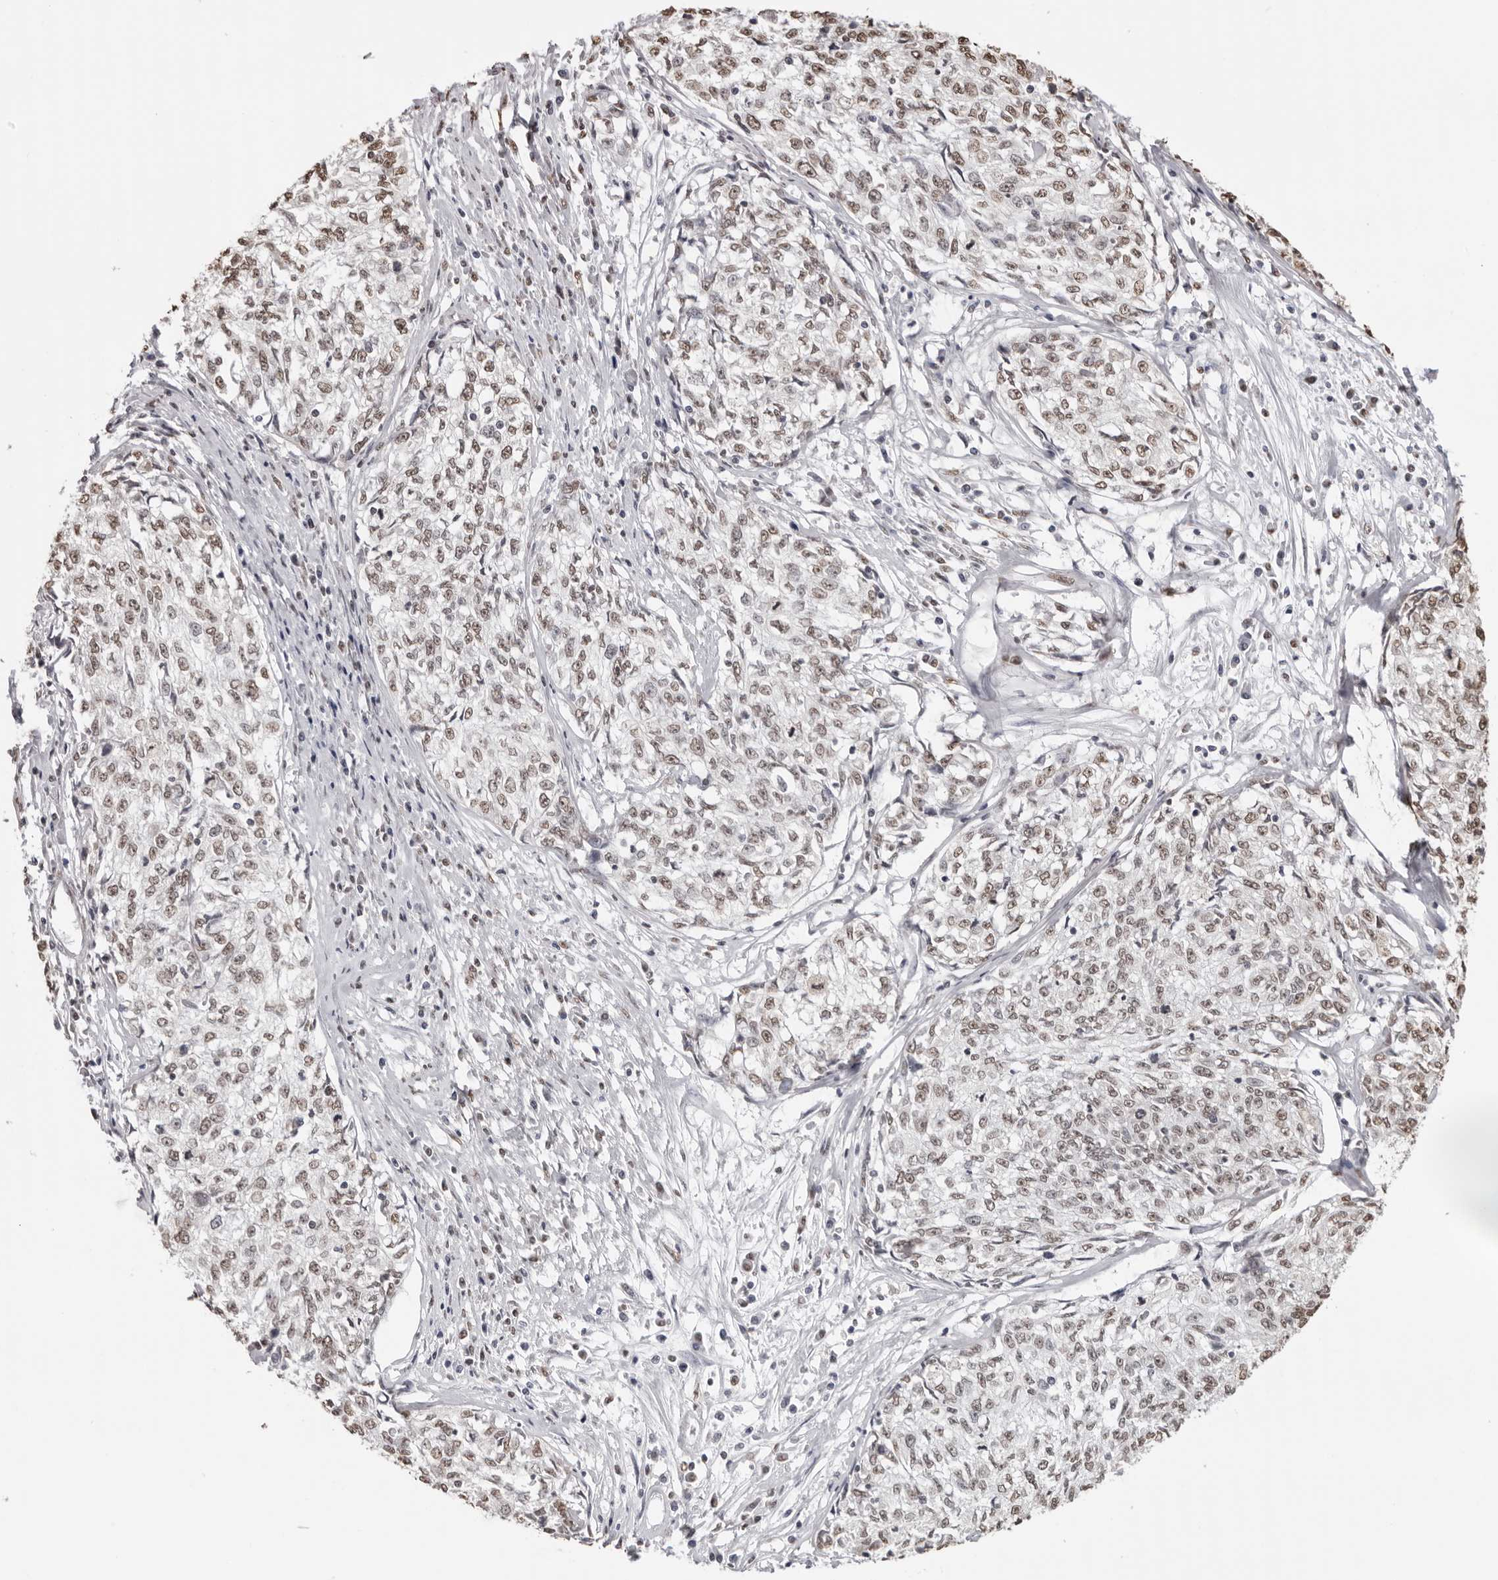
{"staining": {"intensity": "weak", "quantity": ">75%", "location": "nuclear"}, "tissue": "cervical cancer", "cell_type": "Tumor cells", "image_type": "cancer", "snomed": [{"axis": "morphology", "description": "Squamous cell carcinoma, NOS"}, {"axis": "topography", "description": "Cervix"}], "caption": "The histopathology image exhibits immunohistochemical staining of cervical cancer. There is weak nuclear staining is present in approximately >75% of tumor cells.", "gene": "OLIG3", "patient": {"sex": "female", "age": 57}}